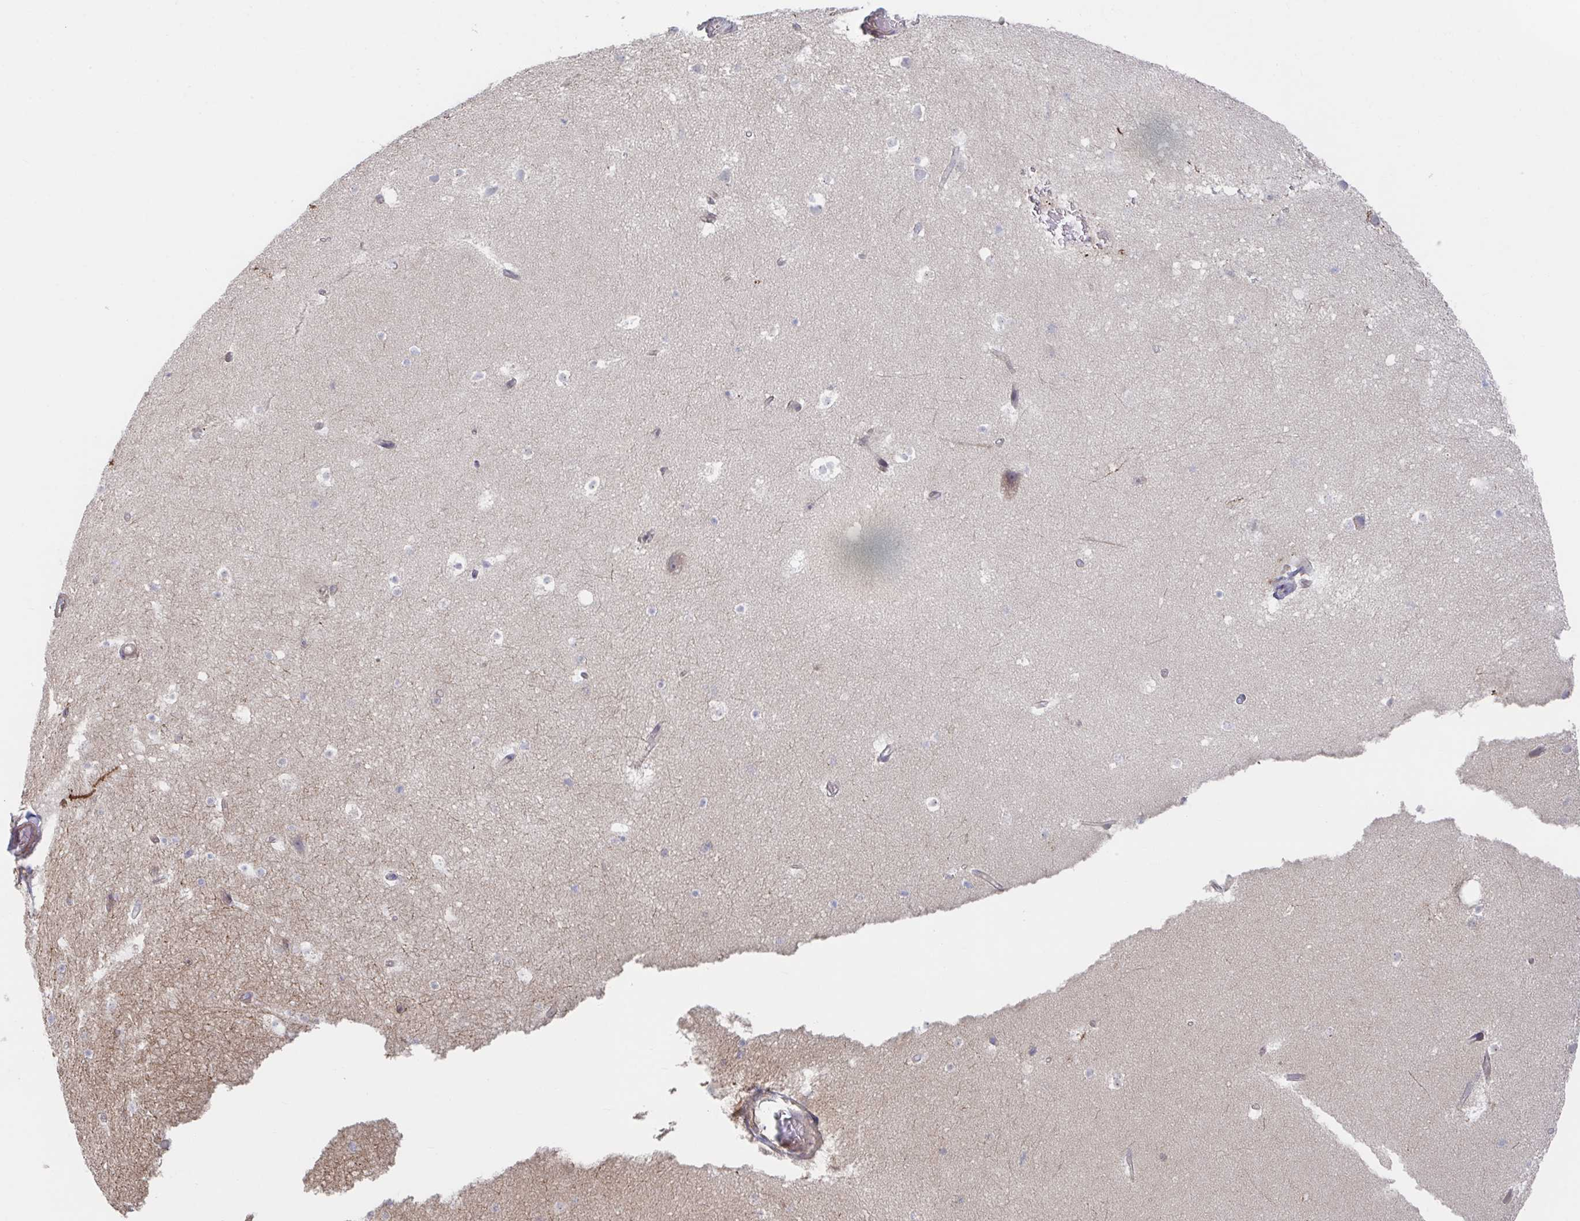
{"staining": {"intensity": "negative", "quantity": "none", "location": "none"}, "tissue": "hippocampus", "cell_type": "Glial cells", "image_type": "normal", "snomed": [{"axis": "morphology", "description": "Normal tissue, NOS"}, {"axis": "topography", "description": "Hippocampus"}], "caption": "This is an IHC image of benign human hippocampus. There is no expression in glial cells.", "gene": "FJX1", "patient": {"sex": "male", "age": 26}}